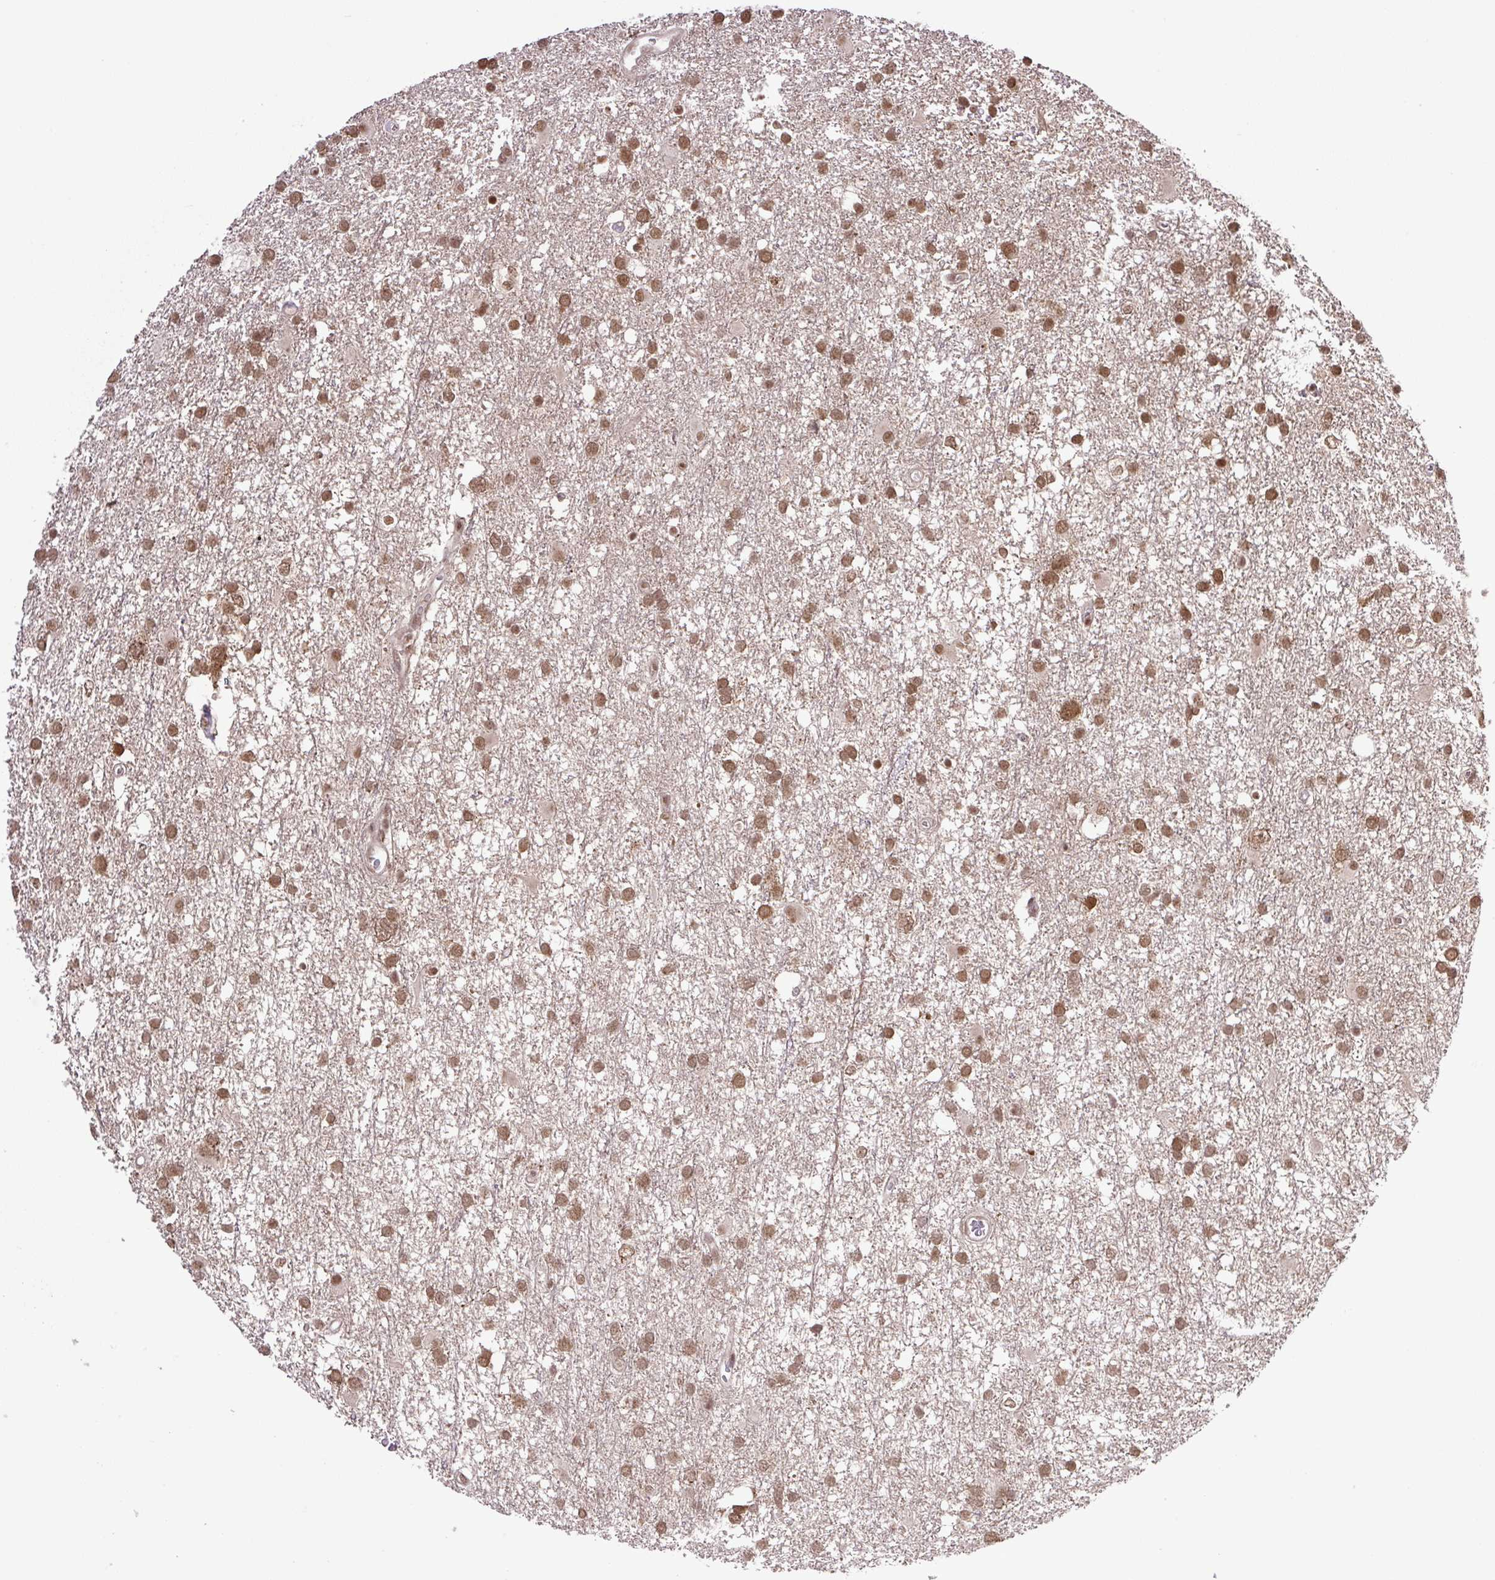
{"staining": {"intensity": "moderate", "quantity": ">75%", "location": "nuclear"}, "tissue": "glioma", "cell_type": "Tumor cells", "image_type": "cancer", "snomed": [{"axis": "morphology", "description": "Glioma, malignant, High grade"}, {"axis": "topography", "description": "Brain"}], "caption": "Approximately >75% of tumor cells in high-grade glioma (malignant) show moderate nuclear protein positivity as visualized by brown immunohistochemical staining.", "gene": "SGTA", "patient": {"sex": "male", "age": 61}}